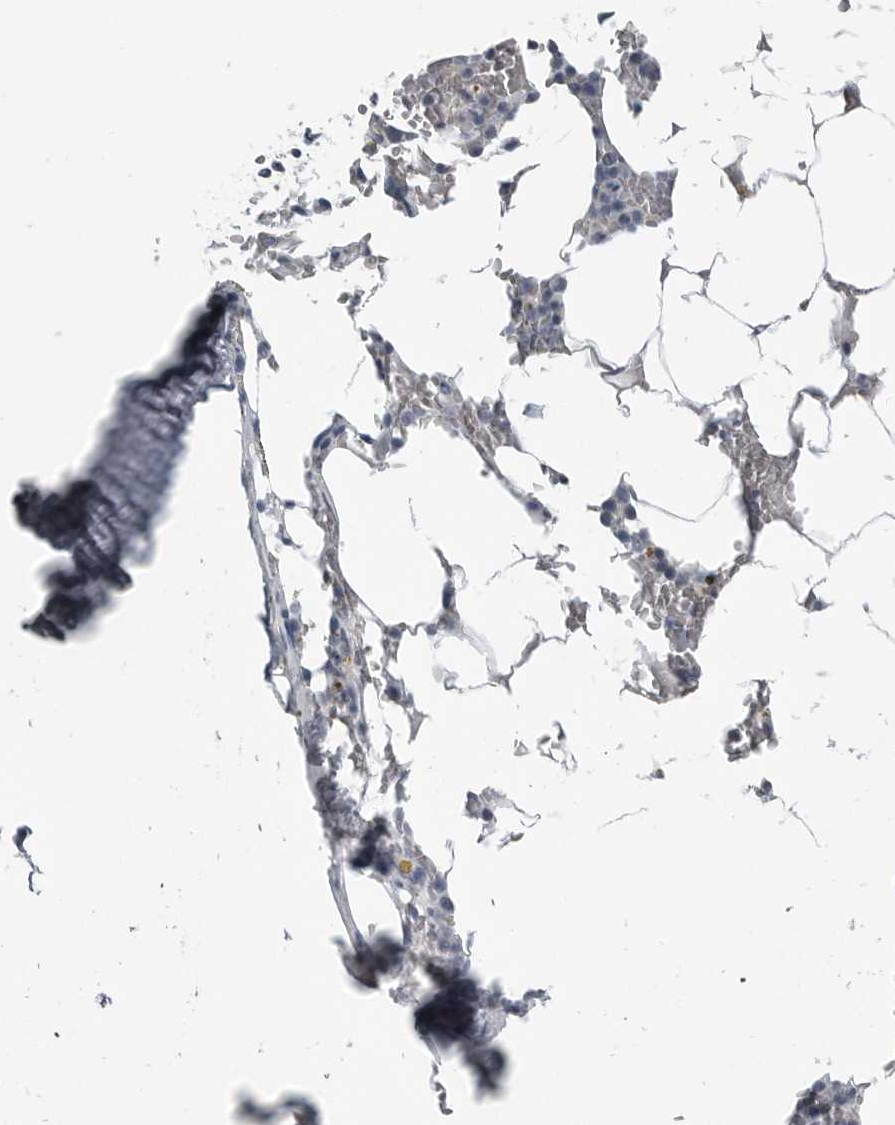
{"staining": {"intensity": "negative", "quantity": "none", "location": "none"}, "tissue": "bone marrow", "cell_type": "Hematopoietic cells", "image_type": "normal", "snomed": [{"axis": "morphology", "description": "Normal tissue, NOS"}, {"axis": "topography", "description": "Bone marrow"}], "caption": "Unremarkable bone marrow was stained to show a protein in brown. There is no significant positivity in hematopoietic cells.", "gene": "SPINK1", "patient": {"sex": "male", "age": 70}}